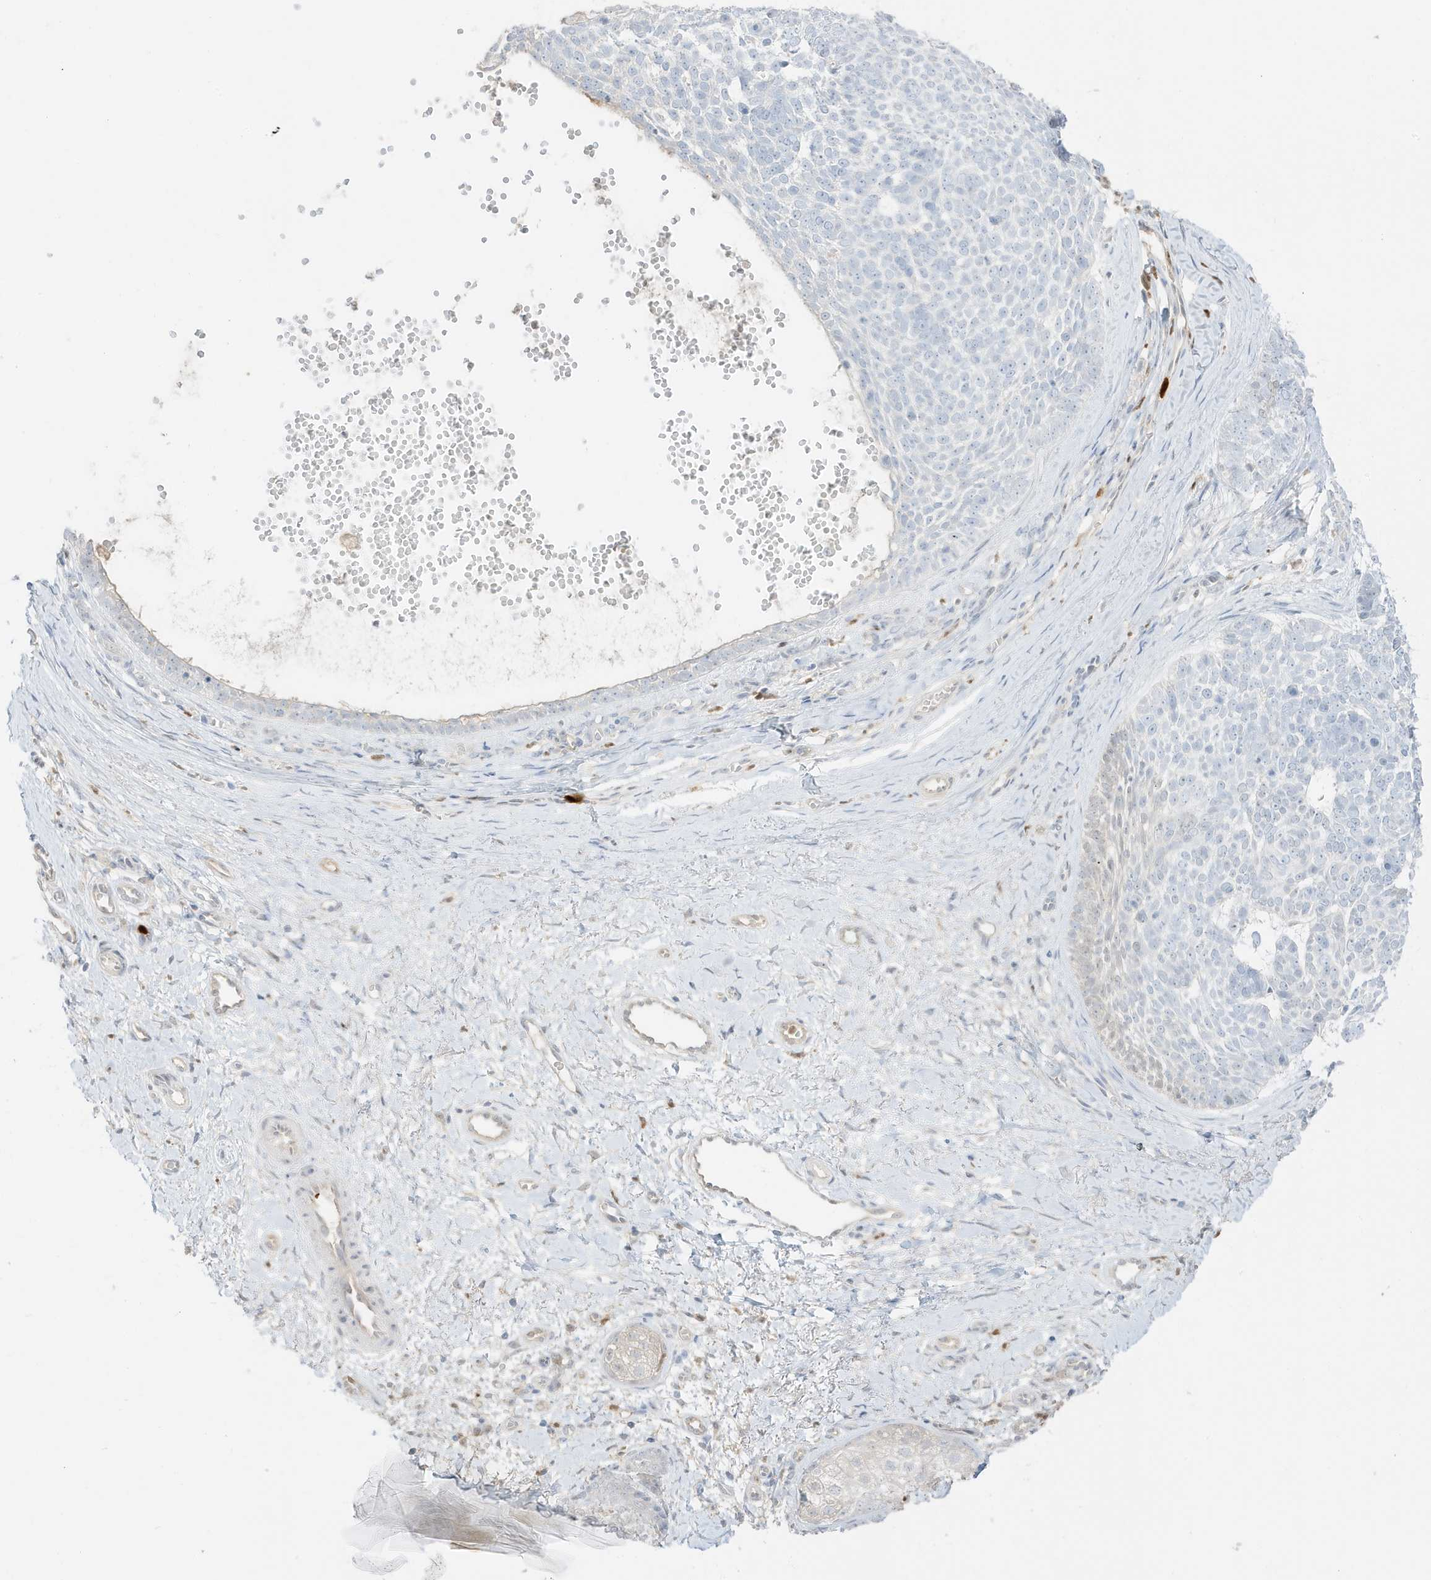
{"staining": {"intensity": "negative", "quantity": "none", "location": "none"}, "tissue": "skin cancer", "cell_type": "Tumor cells", "image_type": "cancer", "snomed": [{"axis": "morphology", "description": "Basal cell carcinoma"}, {"axis": "topography", "description": "Skin"}], "caption": "This is an IHC image of human skin cancer (basal cell carcinoma). There is no expression in tumor cells.", "gene": "GCA", "patient": {"sex": "female", "age": 81}}